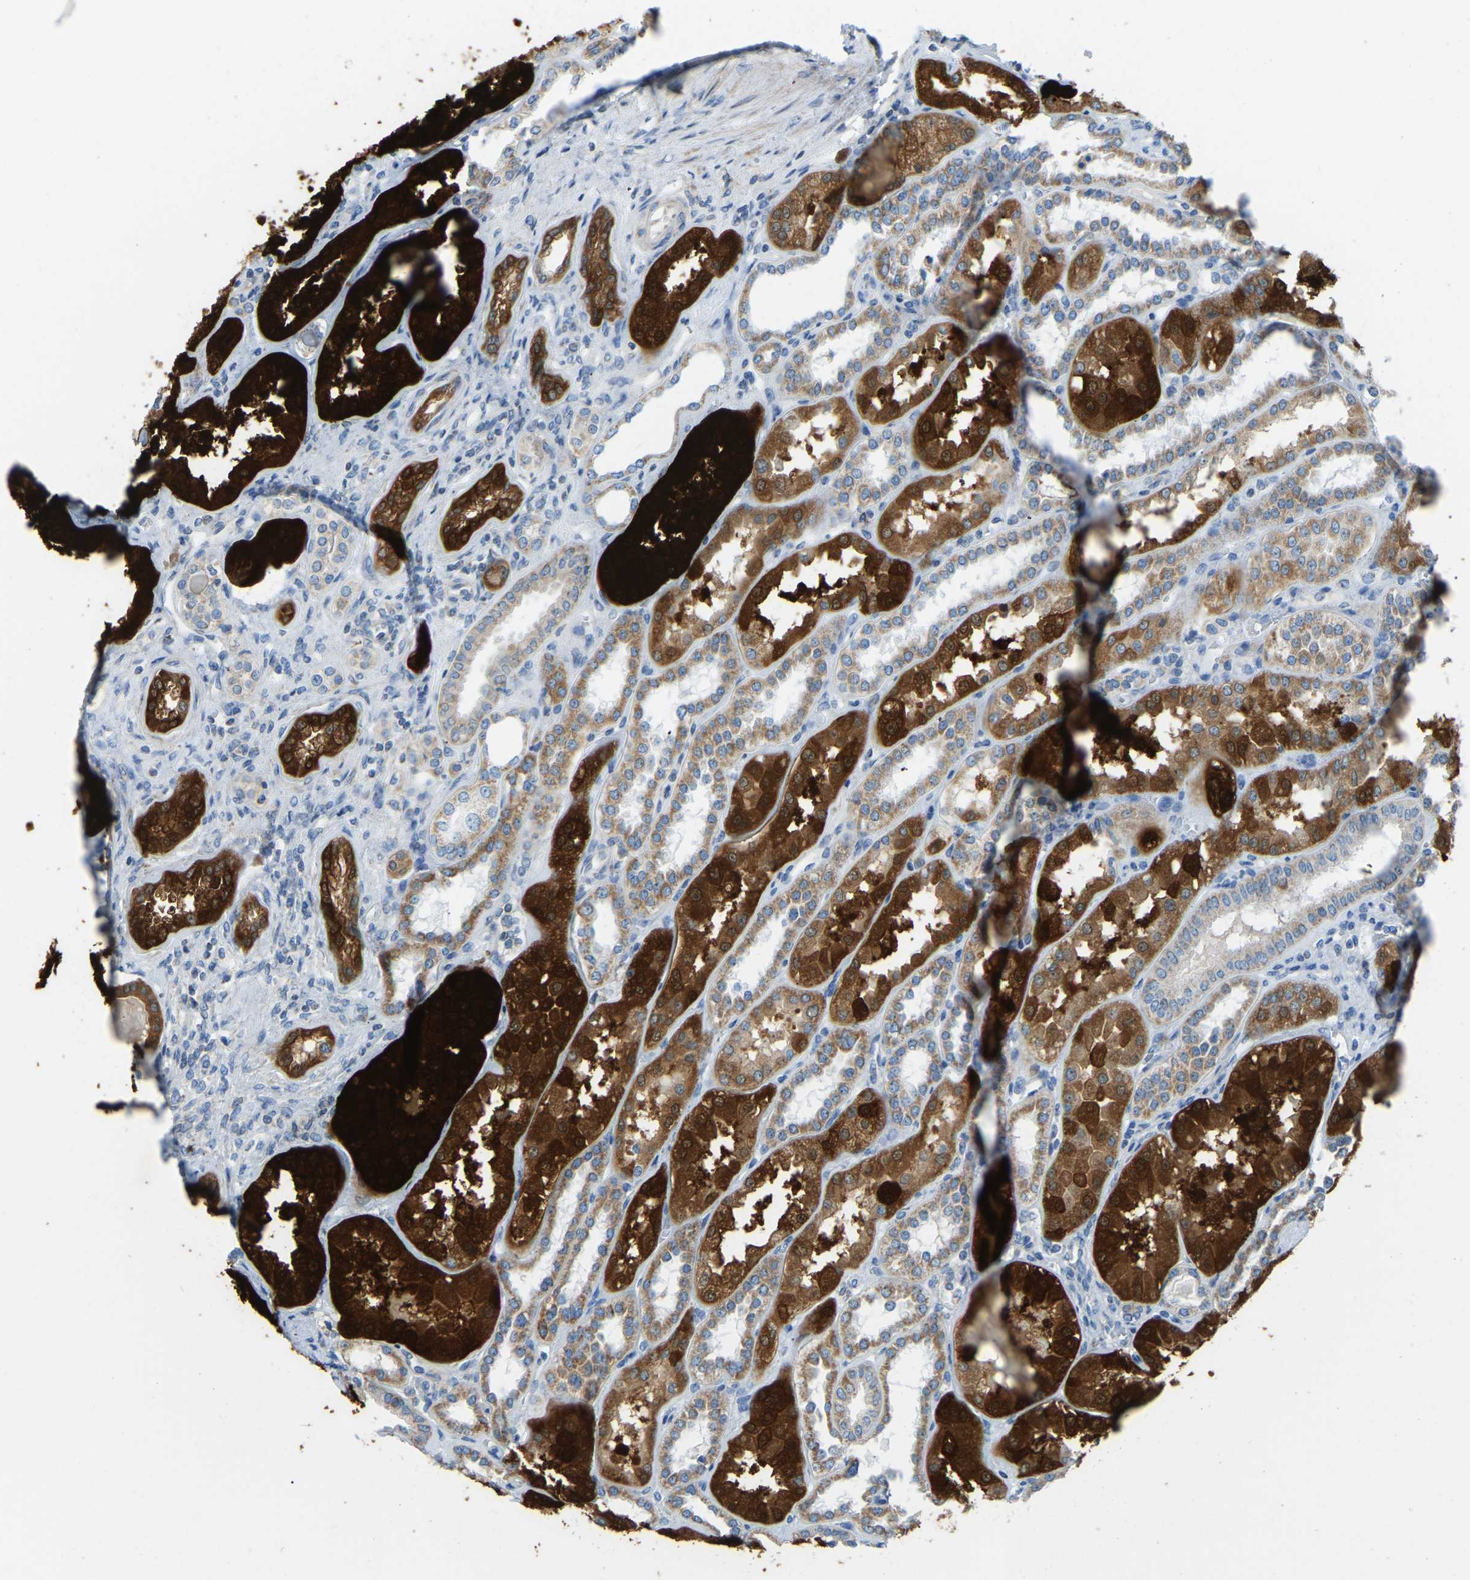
{"staining": {"intensity": "weak", "quantity": "<25%", "location": "cytoplasmic/membranous"}, "tissue": "kidney", "cell_type": "Cells in glomeruli", "image_type": "normal", "snomed": [{"axis": "morphology", "description": "Normal tissue, NOS"}, {"axis": "topography", "description": "Kidney"}], "caption": "Immunohistochemistry histopathology image of normal human kidney stained for a protein (brown), which shows no expression in cells in glomeruli.", "gene": "GDA", "patient": {"sex": "female", "age": 56}}